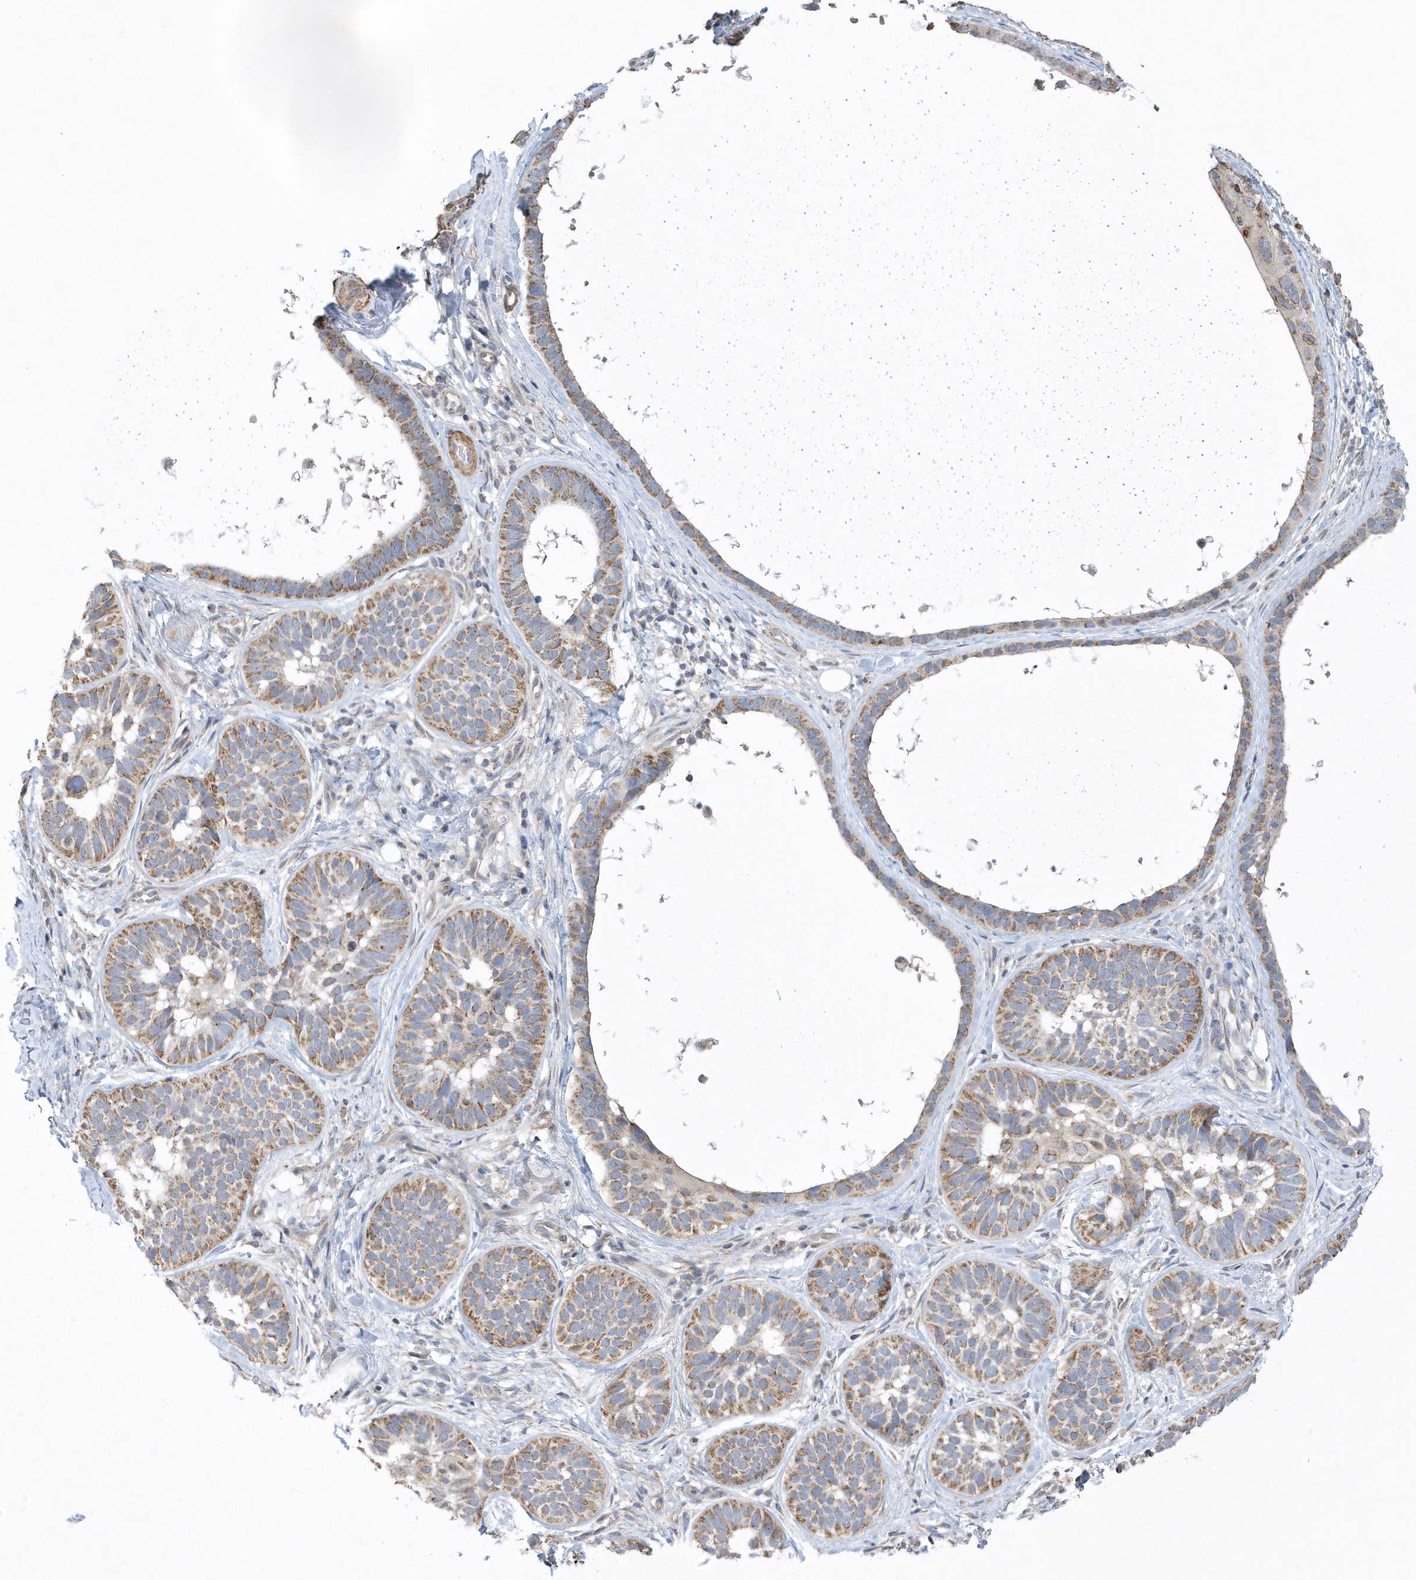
{"staining": {"intensity": "moderate", "quantity": ">75%", "location": "cytoplasmic/membranous"}, "tissue": "skin cancer", "cell_type": "Tumor cells", "image_type": "cancer", "snomed": [{"axis": "morphology", "description": "Basal cell carcinoma"}, {"axis": "topography", "description": "Skin"}], "caption": "This photomicrograph displays immunohistochemistry (IHC) staining of basal cell carcinoma (skin), with medium moderate cytoplasmic/membranous expression in approximately >75% of tumor cells.", "gene": "SLX9", "patient": {"sex": "male", "age": 62}}